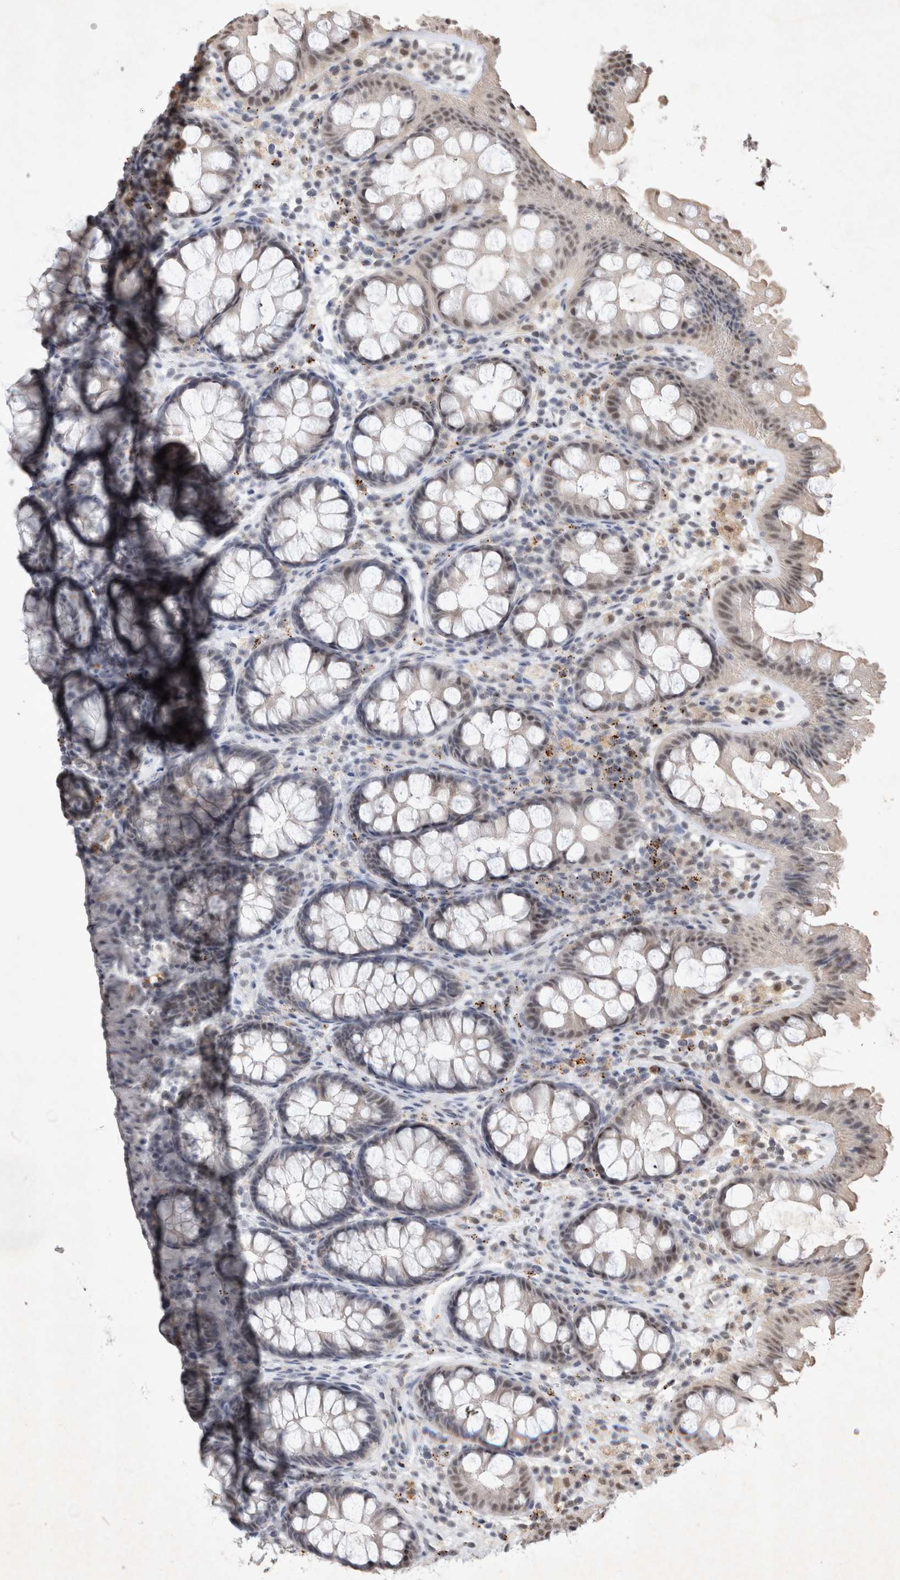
{"staining": {"intensity": "negative", "quantity": "none", "location": "none"}, "tissue": "colon", "cell_type": "Endothelial cells", "image_type": "normal", "snomed": [{"axis": "morphology", "description": "Normal tissue, NOS"}, {"axis": "topography", "description": "Colon"}], "caption": "Endothelial cells show no significant protein expression in unremarkable colon. (DAB immunohistochemistry (IHC), high magnification).", "gene": "XRCC5", "patient": {"sex": "female", "age": 62}}